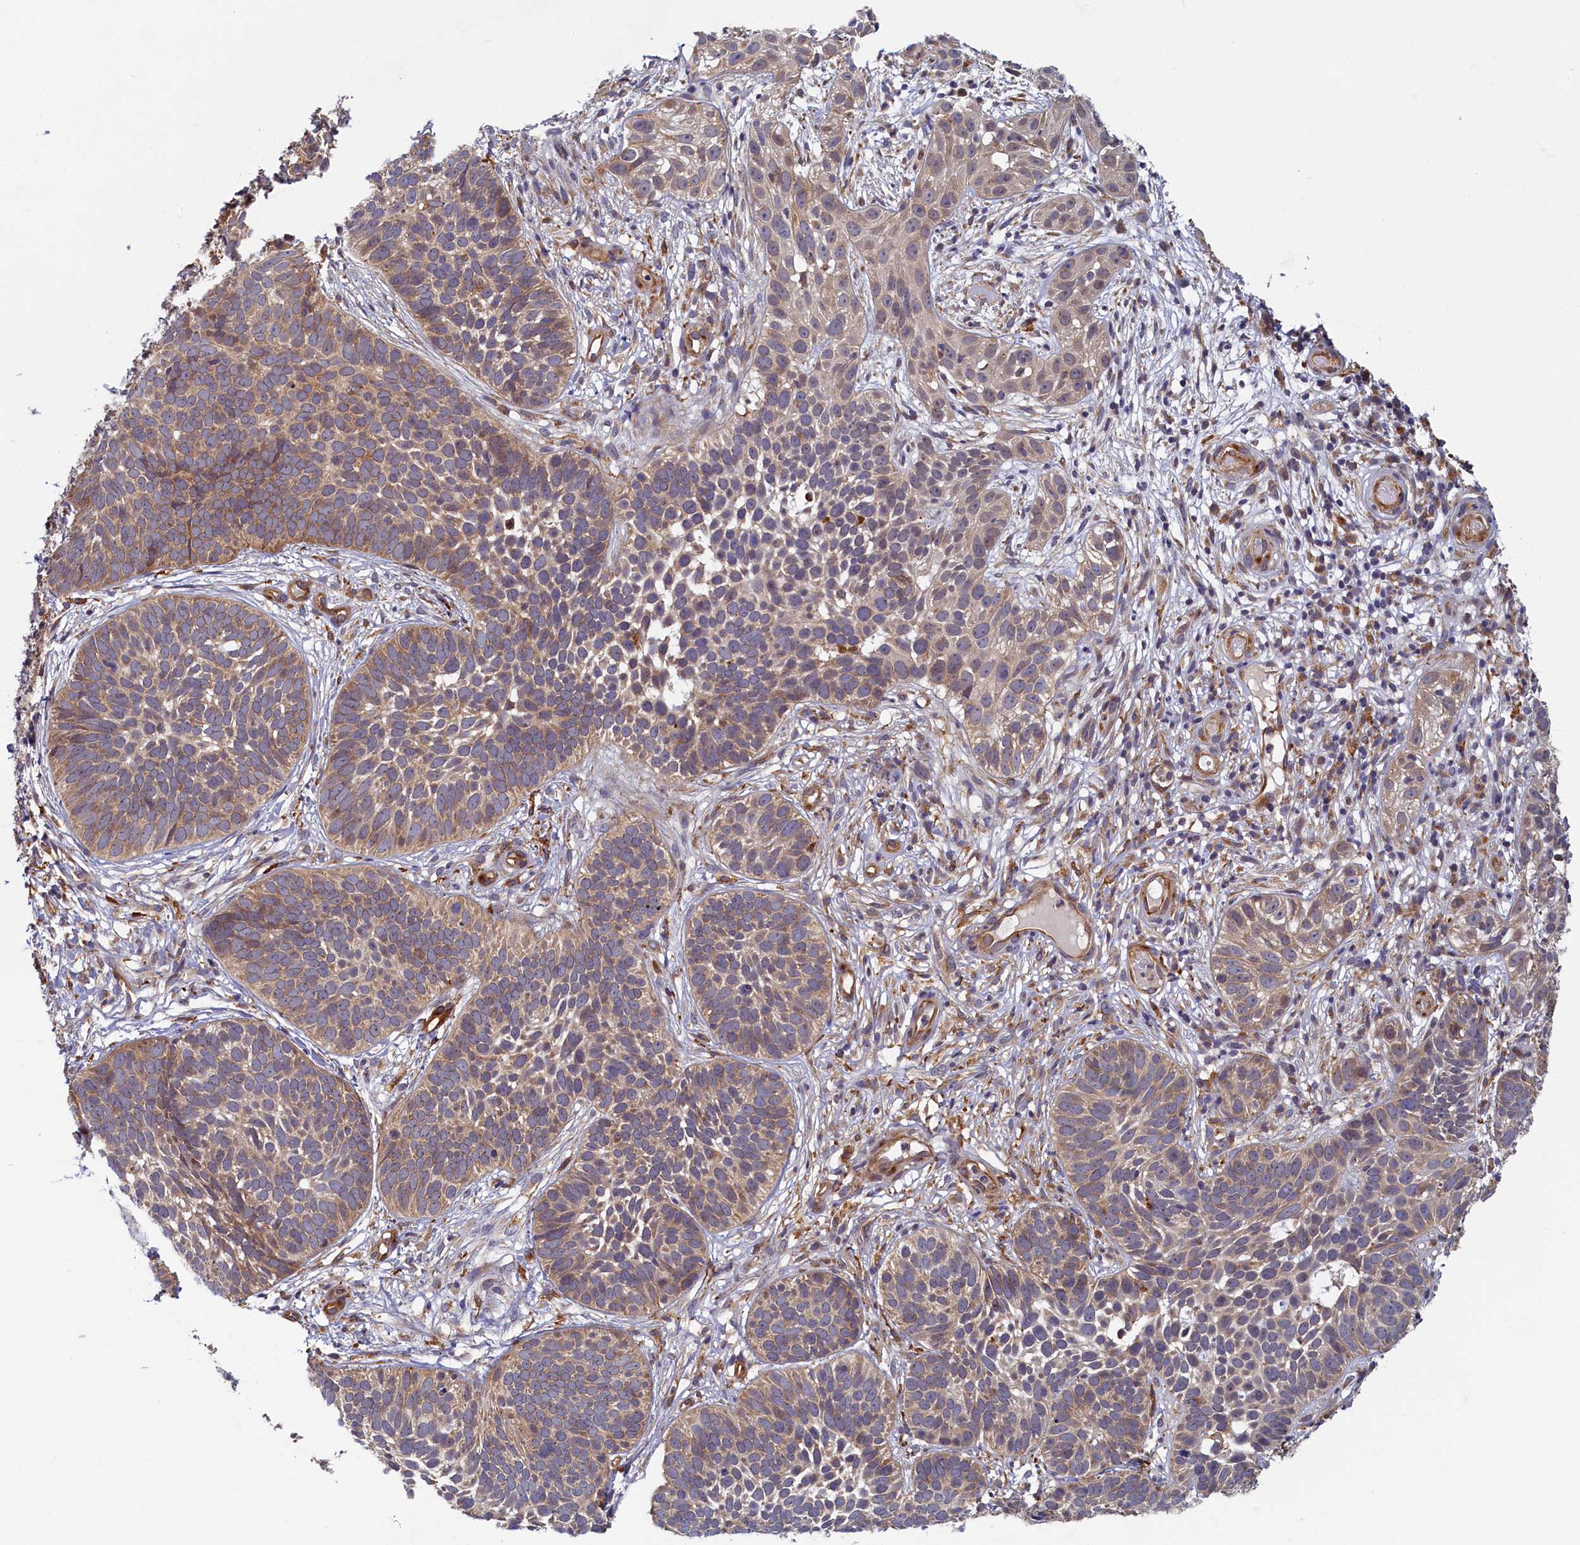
{"staining": {"intensity": "weak", "quantity": ">75%", "location": "cytoplasmic/membranous"}, "tissue": "skin cancer", "cell_type": "Tumor cells", "image_type": "cancer", "snomed": [{"axis": "morphology", "description": "Basal cell carcinoma"}, {"axis": "topography", "description": "Skin"}], "caption": "There is low levels of weak cytoplasmic/membranous positivity in tumor cells of skin cancer, as demonstrated by immunohistochemical staining (brown color).", "gene": "STX12", "patient": {"sex": "male", "age": 89}}